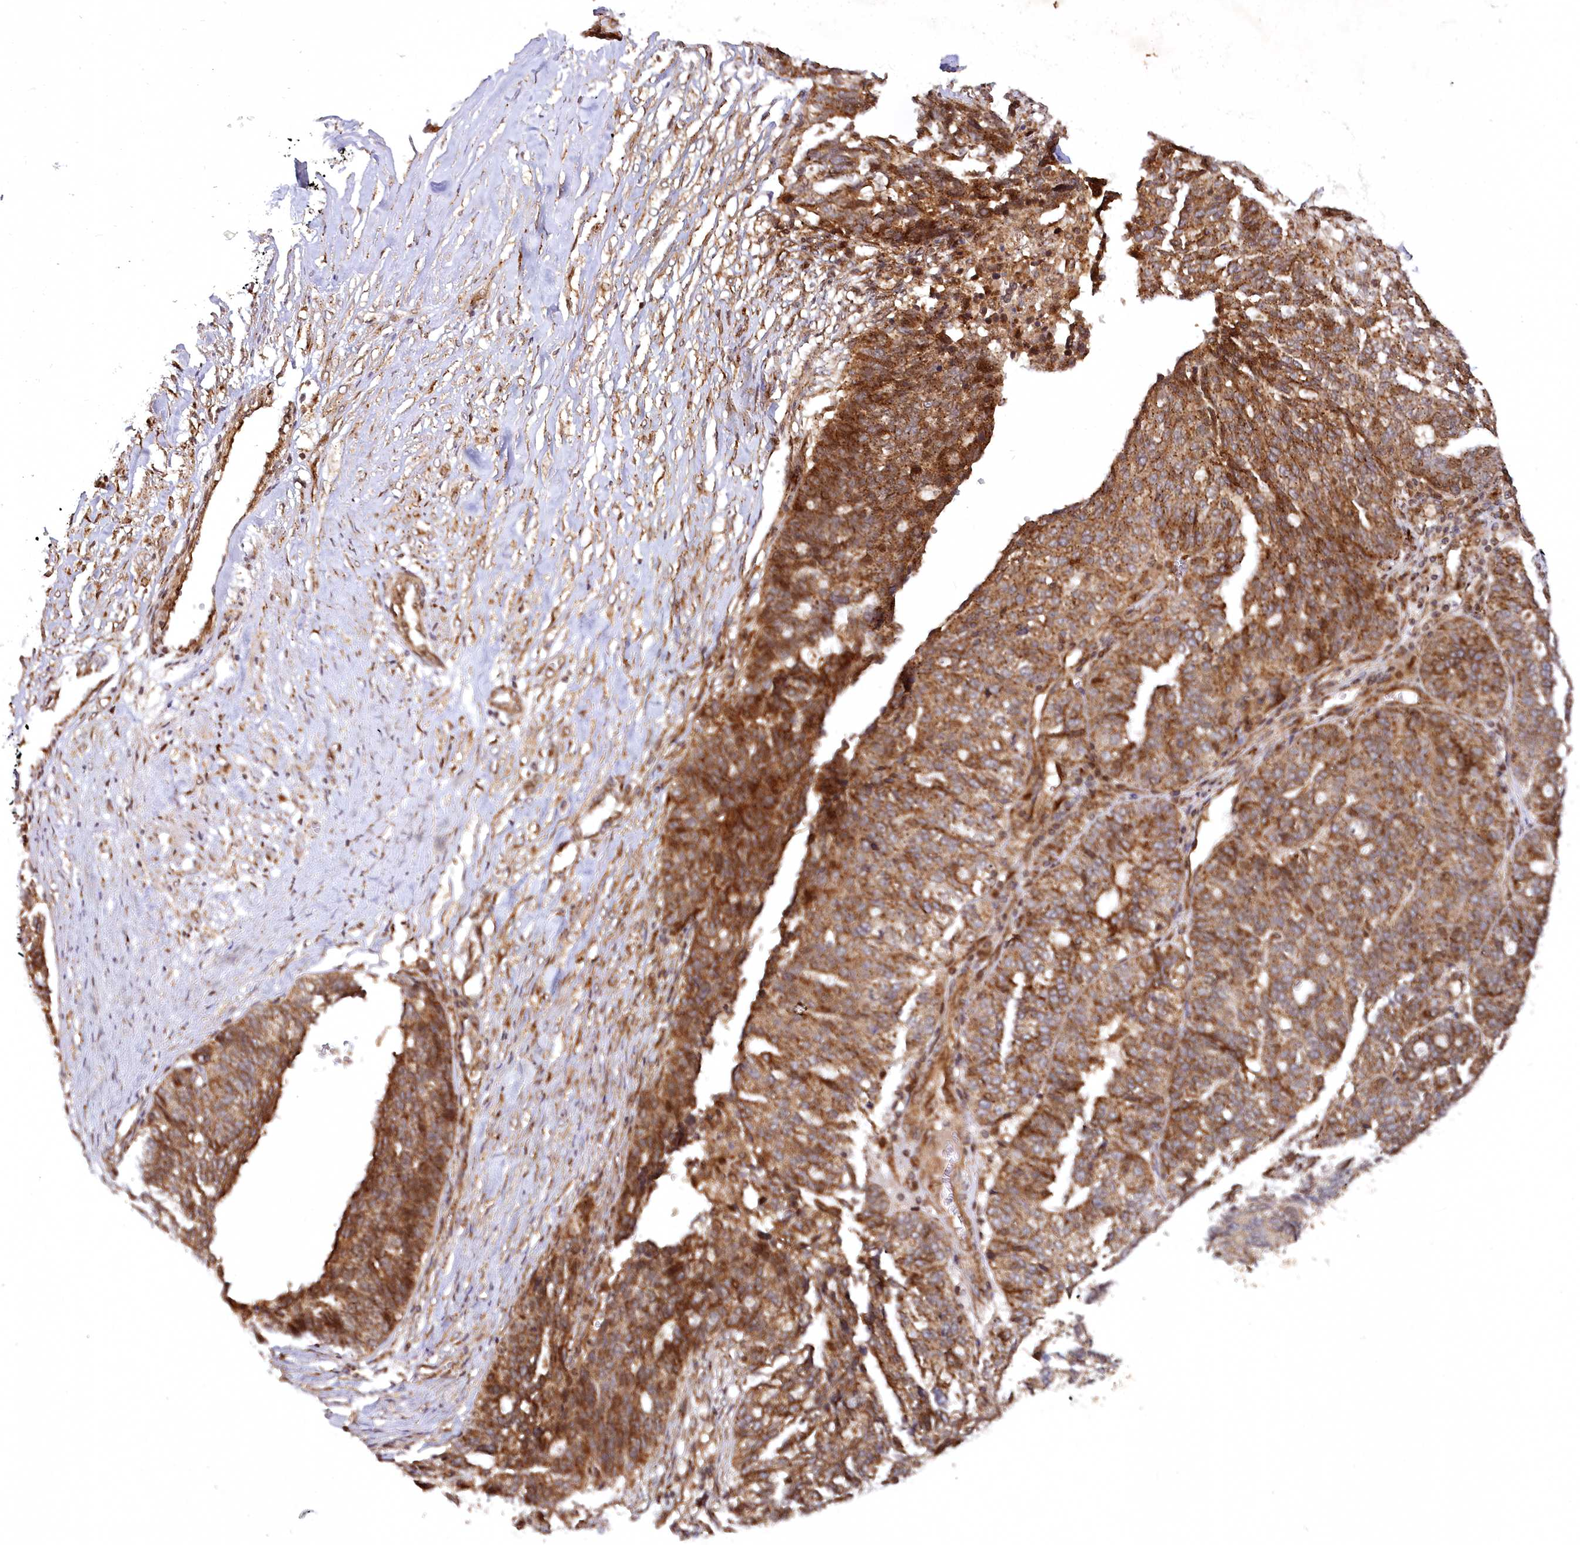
{"staining": {"intensity": "strong", "quantity": ">75%", "location": "cytoplasmic/membranous"}, "tissue": "ovarian cancer", "cell_type": "Tumor cells", "image_type": "cancer", "snomed": [{"axis": "morphology", "description": "Cystadenocarcinoma, serous, NOS"}, {"axis": "topography", "description": "Ovary"}], "caption": "A high amount of strong cytoplasmic/membranous staining is present in approximately >75% of tumor cells in ovarian serous cystadenocarcinoma tissue.", "gene": "COPG1", "patient": {"sex": "female", "age": 59}}